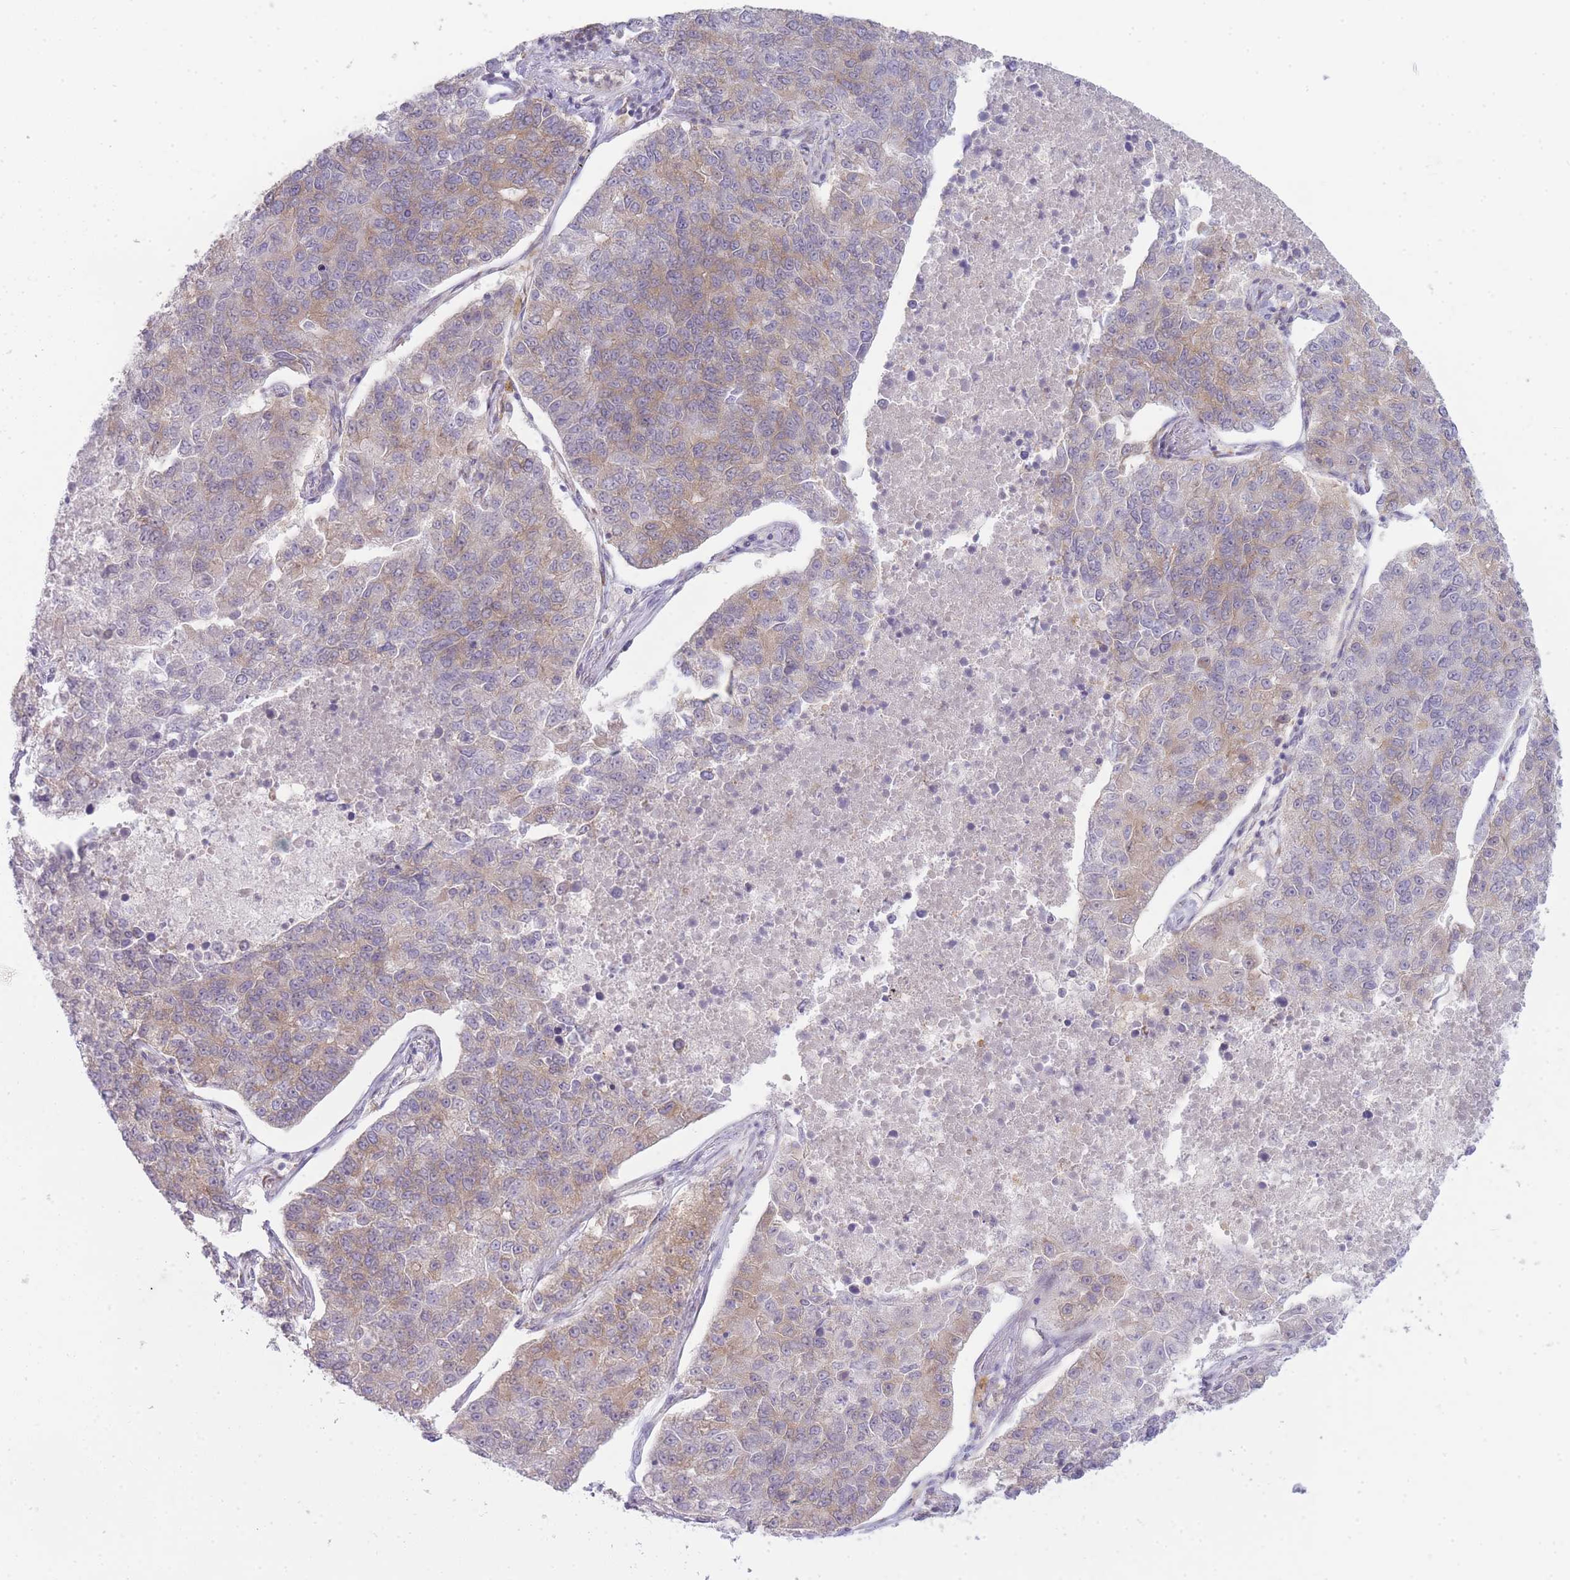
{"staining": {"intensity": "moderate", "quantity": ">75%", "location": "cytoplasmic/membranous"}, "tissue": "lung cancer", "cell_type": "Tumor cells", "image_type": "cancer", "snomed": [{"axis": "morphology", "description": "Adenocarcinoma, NOS"}, {"axis": "topography", "description": "Lung"}], "caption": "A brown stain shows moderate cytoplasmic/membranous positivity of a protein in human adenocarcinoma (lung) tumor cells.", "gene": "OR5L2", "patient": {"sex": "male", "age": 49}}